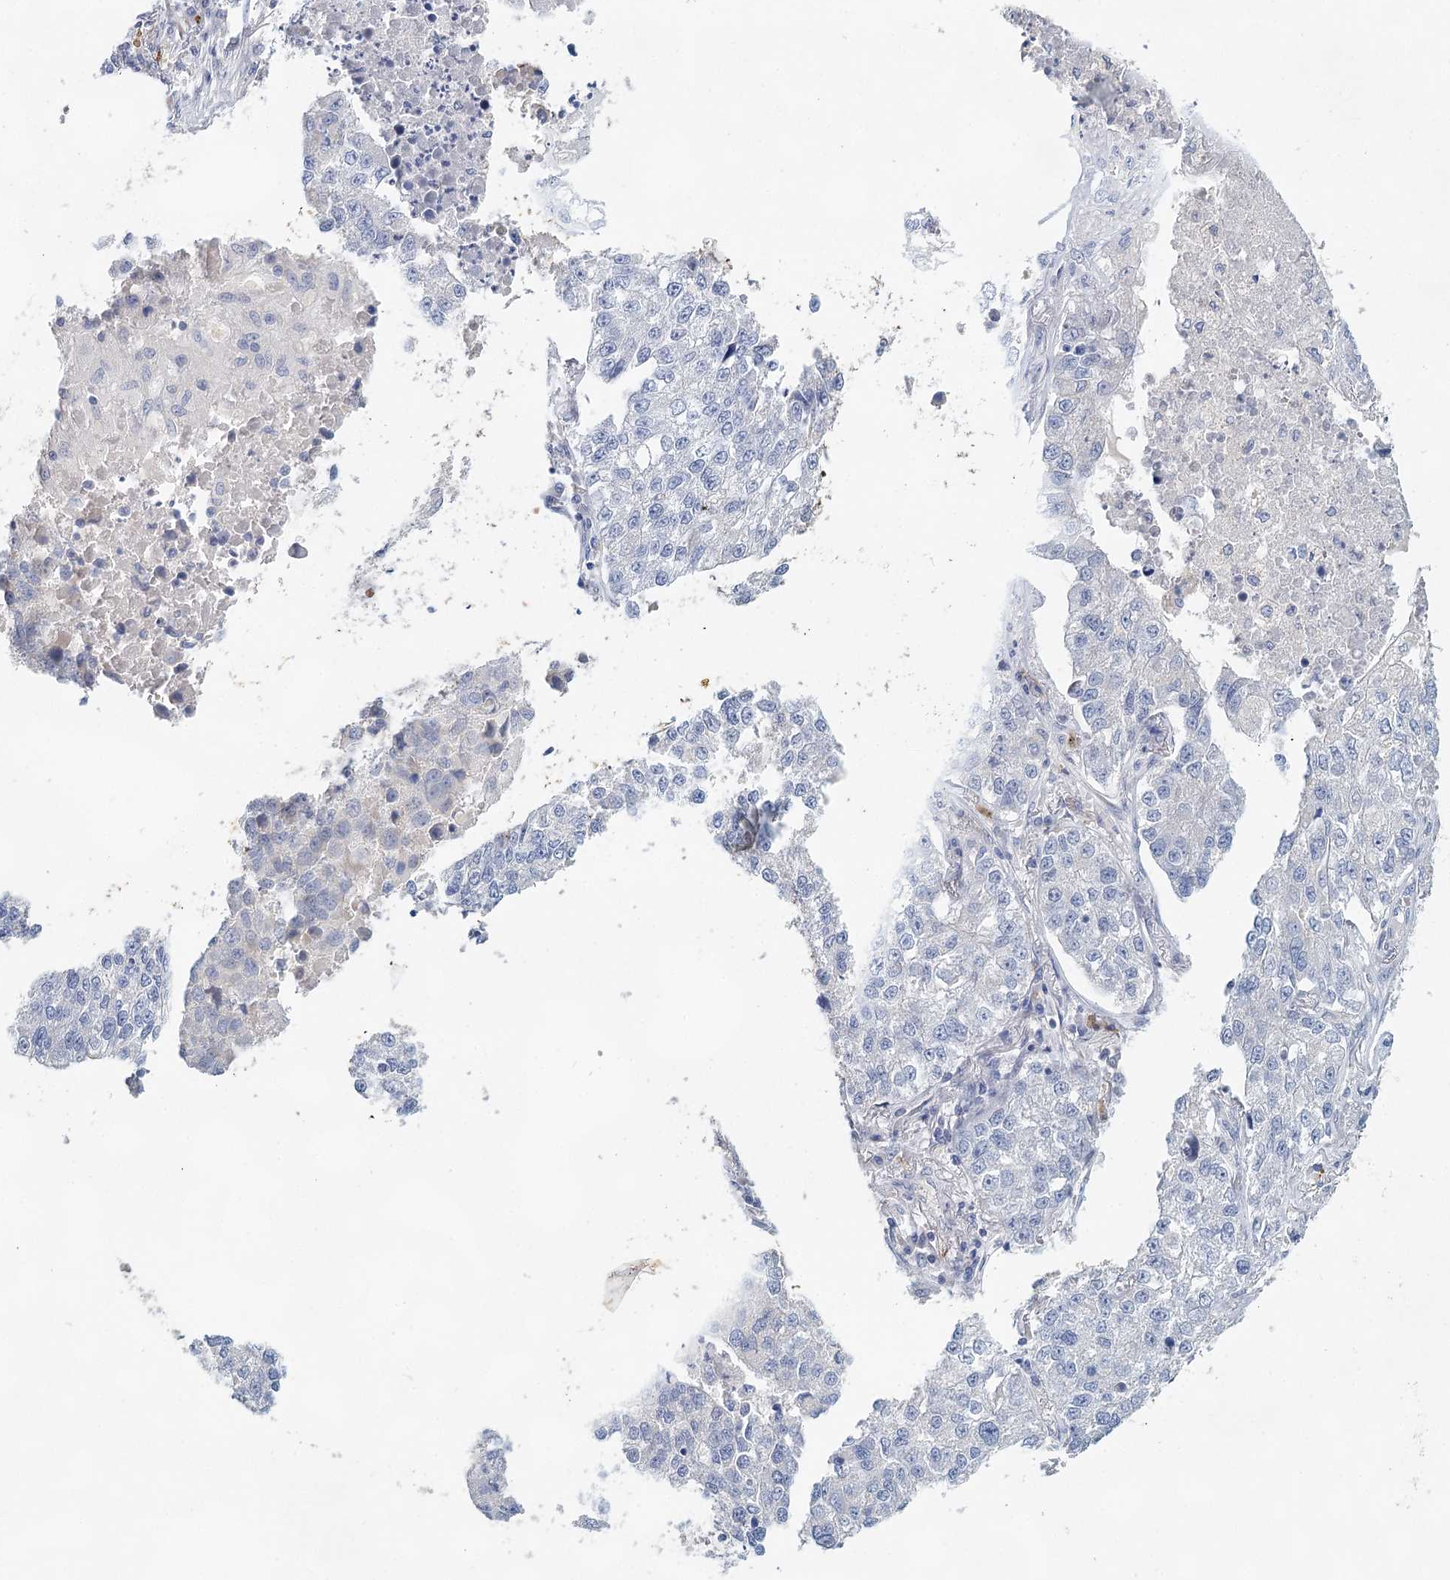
{"staining": {"intensity": "negative", "quantity": "none", "location": "none"}, "tissue": "lung cancer", "cell_type": "Tumor cells", "image_type": "cancer", "snomed": [{"axis": "morphology", "description": "Adenocarcinoma, NOS"}, {"axis": "topography", "description": "Lung"}], "caption": "A histopathology image of human lung cancer is negative for staining in tumor cells.", "gene": "SLC19A3", "patient": {"sex": "male", "age": 49}}